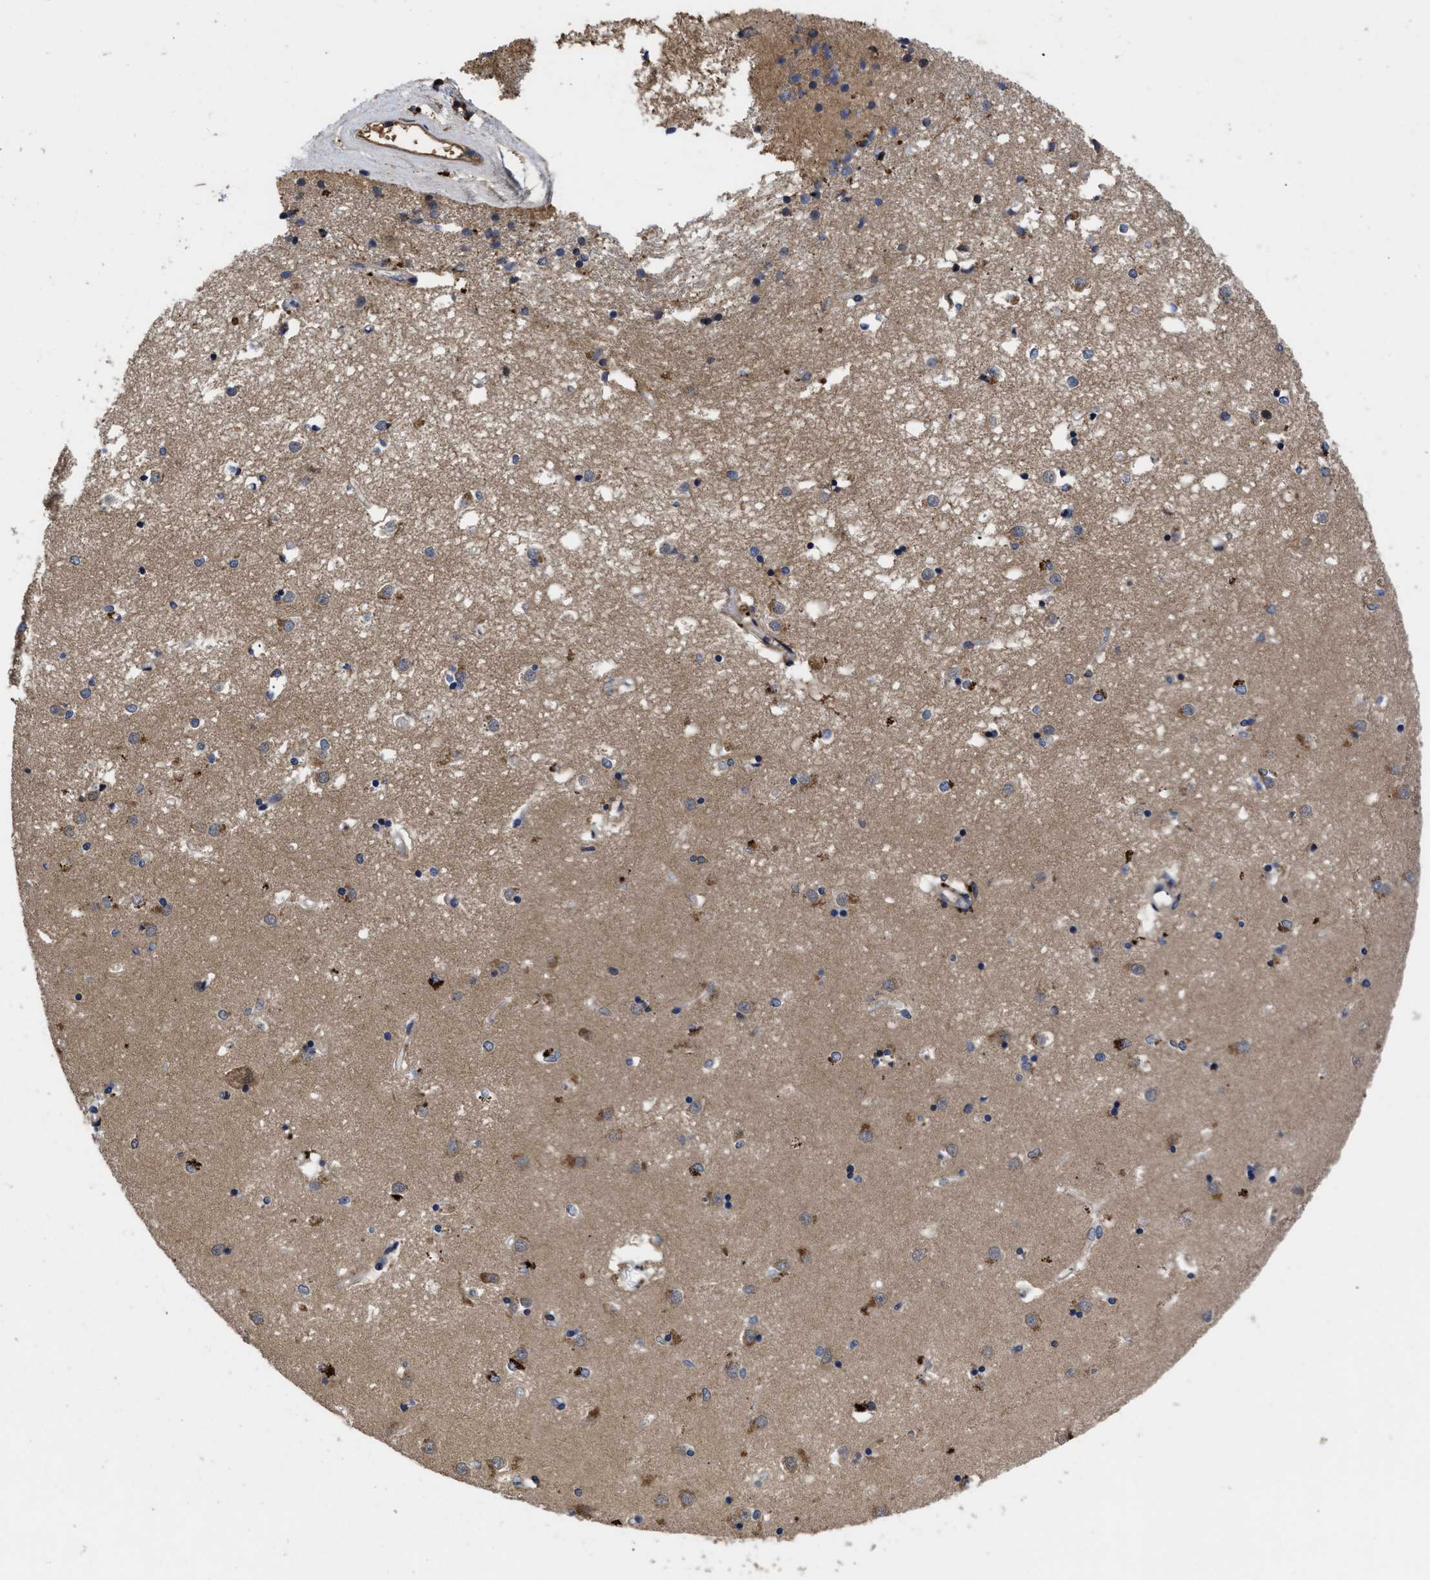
{"staining": {"intensity": "weak", "quantity": "<25%", "location": "cytoplasmic/membranous"}, "tissue": "caudate", "cell_type": "Glial cells", "image_type": "normal", "snomed": [{"axis": "morphology", "description": "Normal tissue, NOS"}, {"axis": "topography", "description": "Lateral ventricle wall"}], "caption": "Caudate stained for a protein using immunohistochemistry exhibits no expression glial cells.", "gene": "LRRC3", "patient": {"sex": "male", "age": 45}}